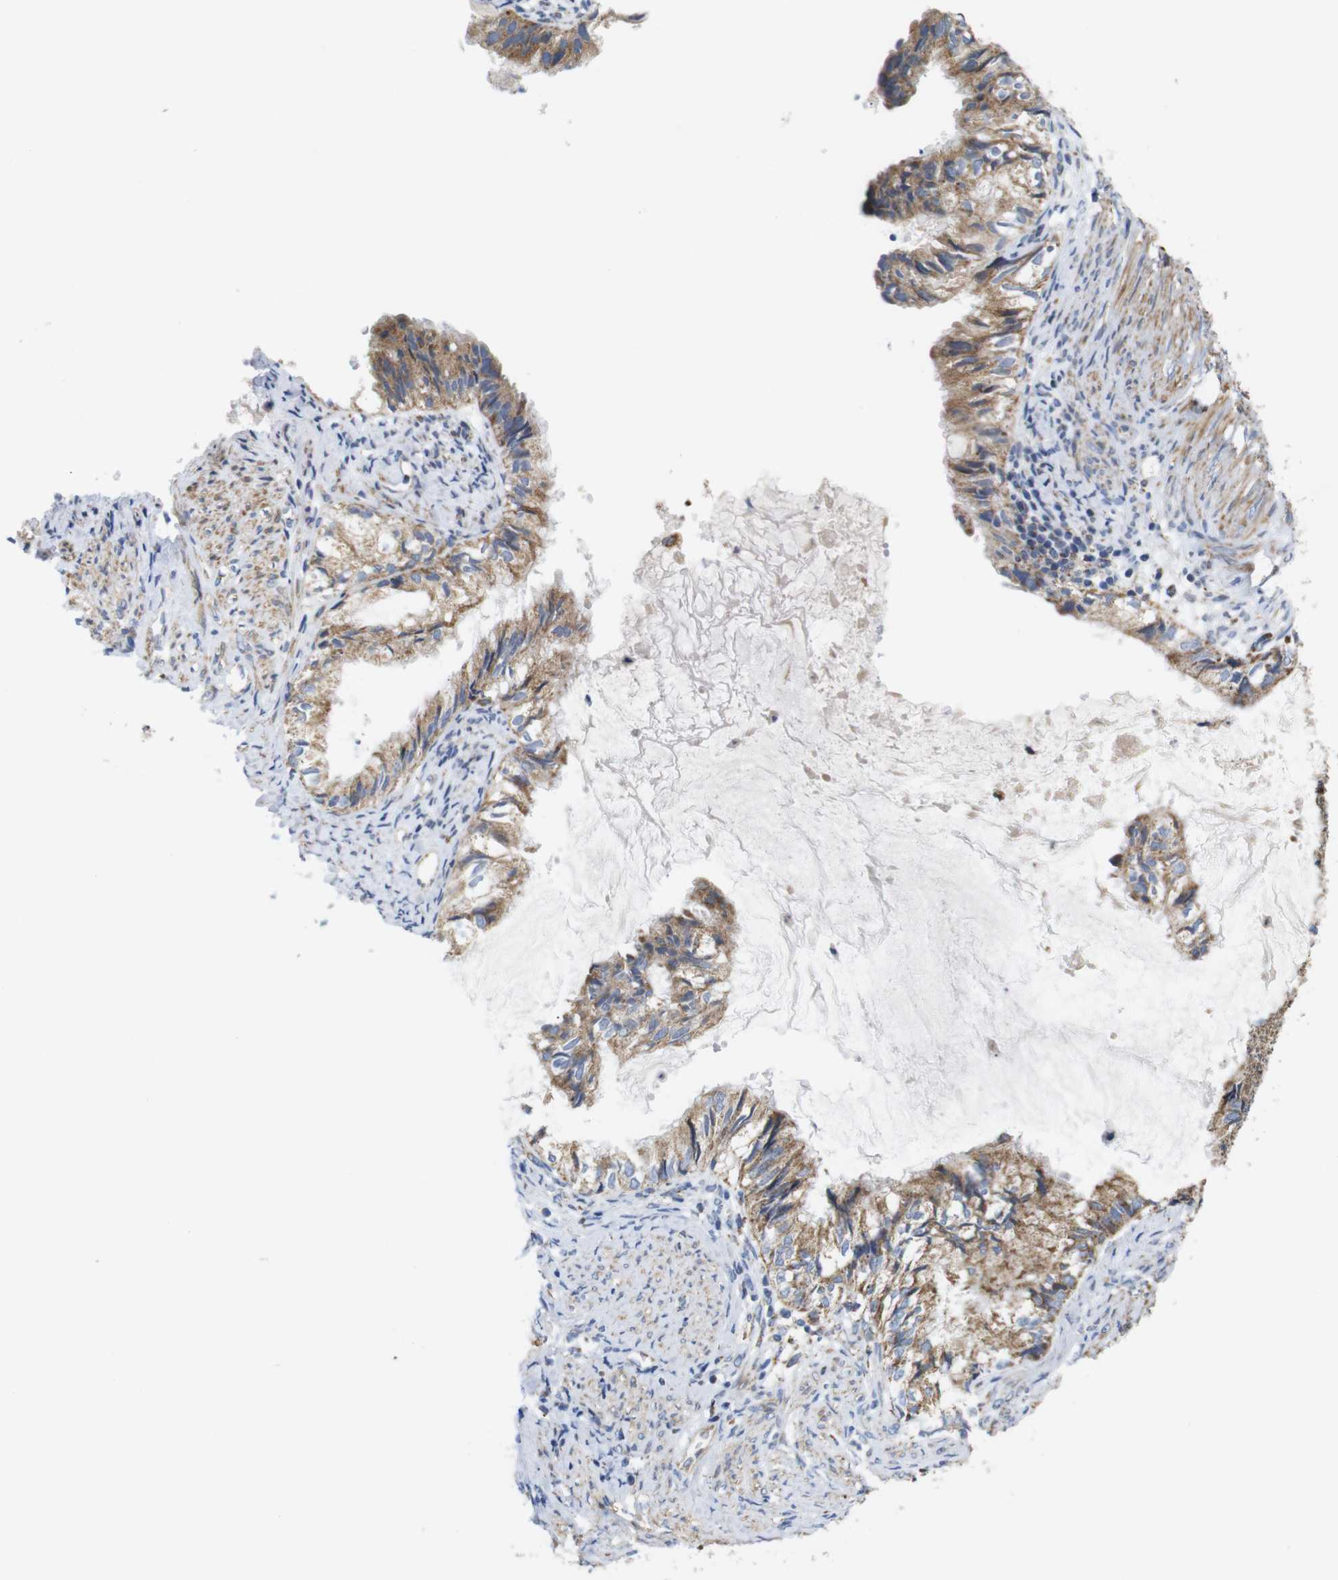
{"staining": {"intensity": "moderate", "quantity": ">75%", "location": "cytoplasmic/membranous"}, "tissue": "cervical cancer", "cell_type": "Tumor cells", "image_type": "cancer", "snomed": [{"axis": "morphology", "description": "Normal tissue, NOS"}, {"axis": "morphology", "description": "Adenocarcinoma, NOS"}, {"axis": "topography", "description": "Cervix"}, {"axis": "topography", "description": "Endometrium"}], "caption": "A micrograph showing moderate cytoplasmic/membranous positivity in about >75% of tumor cells in cervical adenocarcinoma, as visualized by brown immunohistochemical staining.", "gene": "FAM171B", "patient": {"sex": "female", "age": 86}}